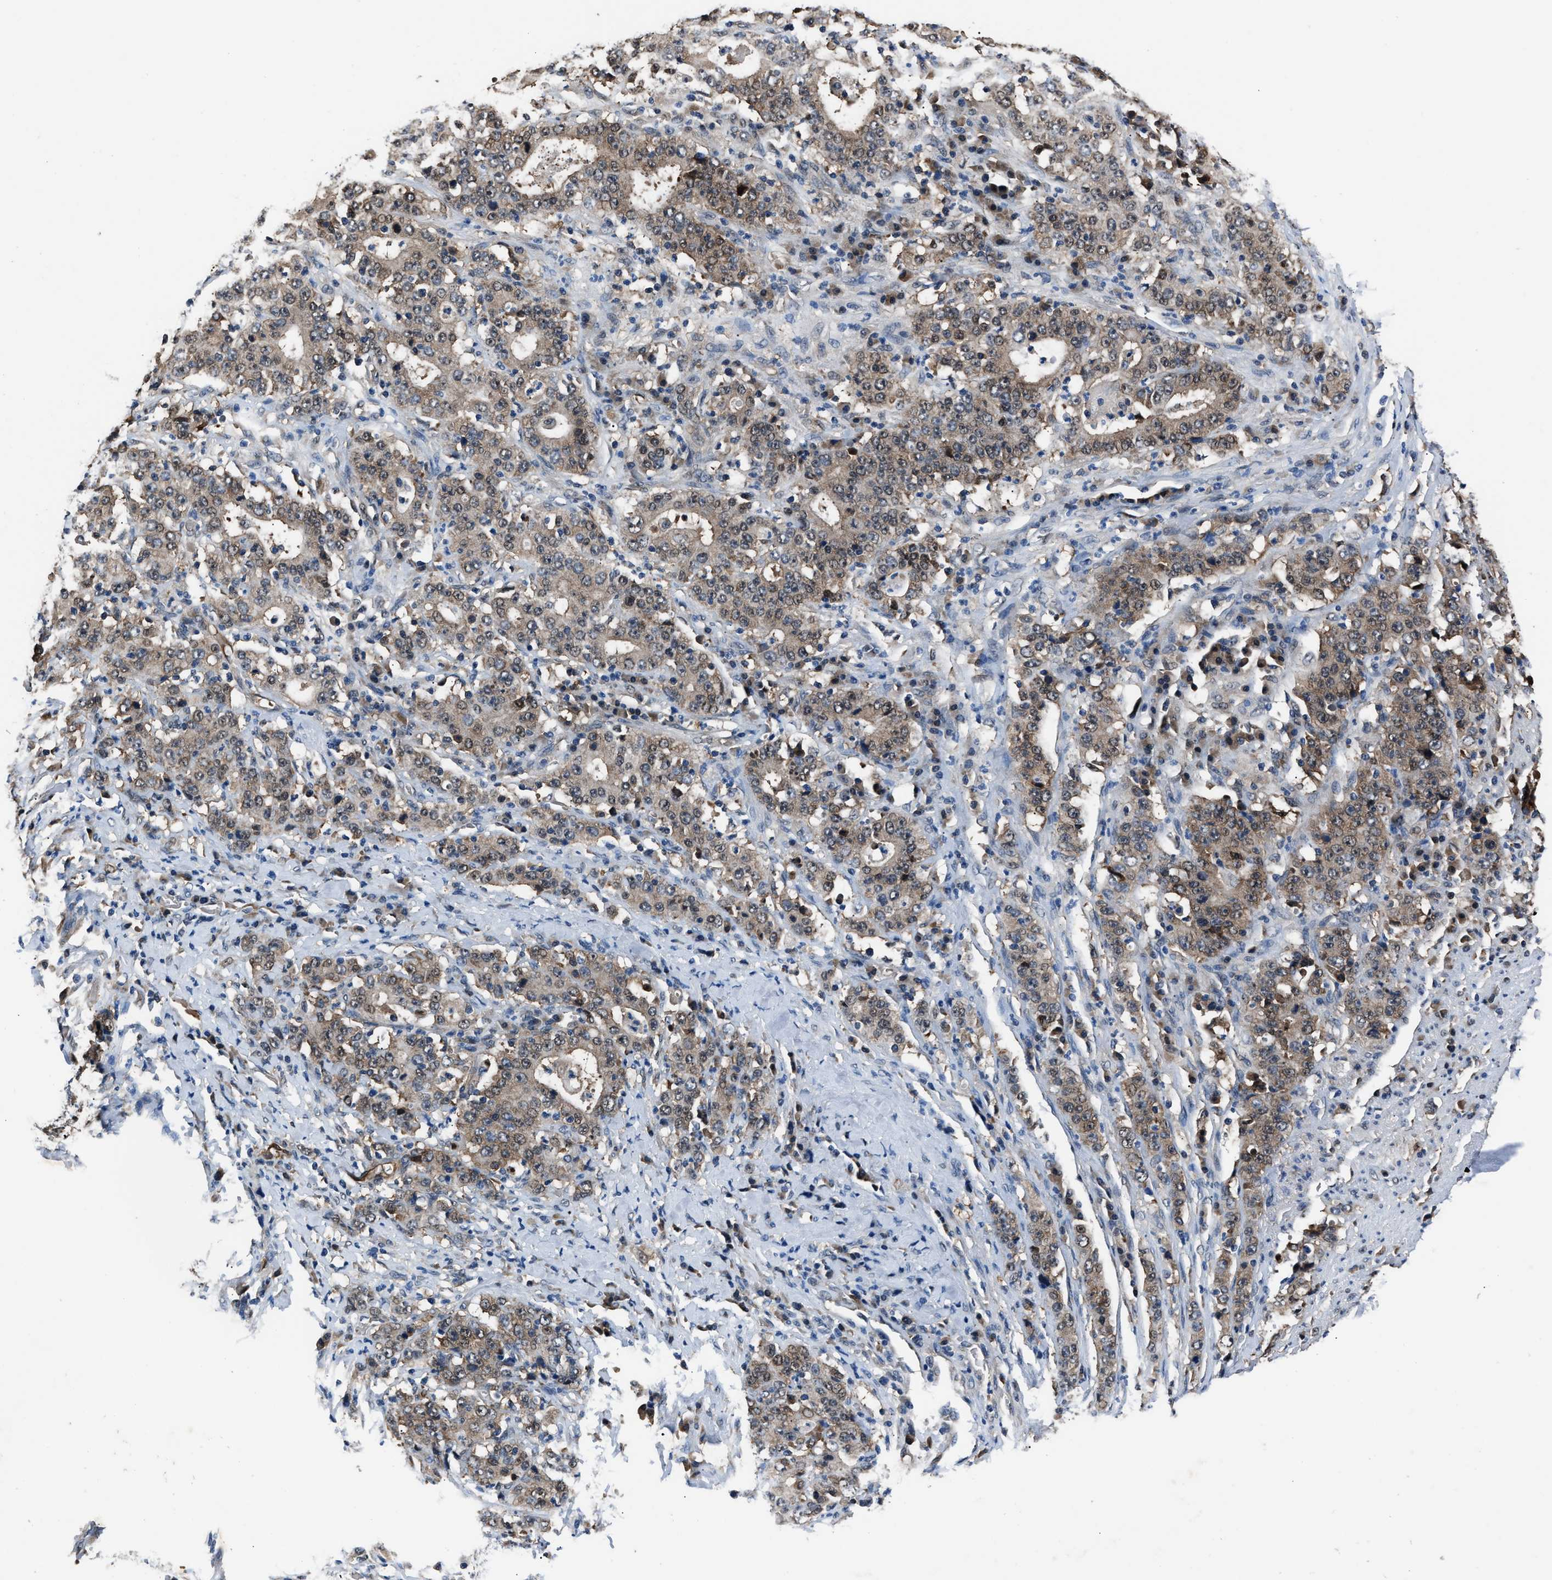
{"staining": {"intensity": "moderate", "quantity": "25%-75%", "location": "cytoplasmic/membranous"}, "tissue": "stomach cancer", "cell_type": "Tumor cells", "image_type": "cancer", "snomed": [{"axis": "morphology", "description": "Normal tissue, NOS"}, {"axis": "morphology", "description": "Adenocarcinoma, NOS"}, {"axis": "topography", "description": "Stomach, upper"}, {"axis": "topography", "description": "Stomach"}], "caption": "Brown immunohistochemical staining in stomach adenocarcinoma reveals moderate cytoplasmic/membranous staining in approximately 25%-75% of tumor cells.", "gene": "PPA1", "patient": {"sex": "male", "age": 59}}